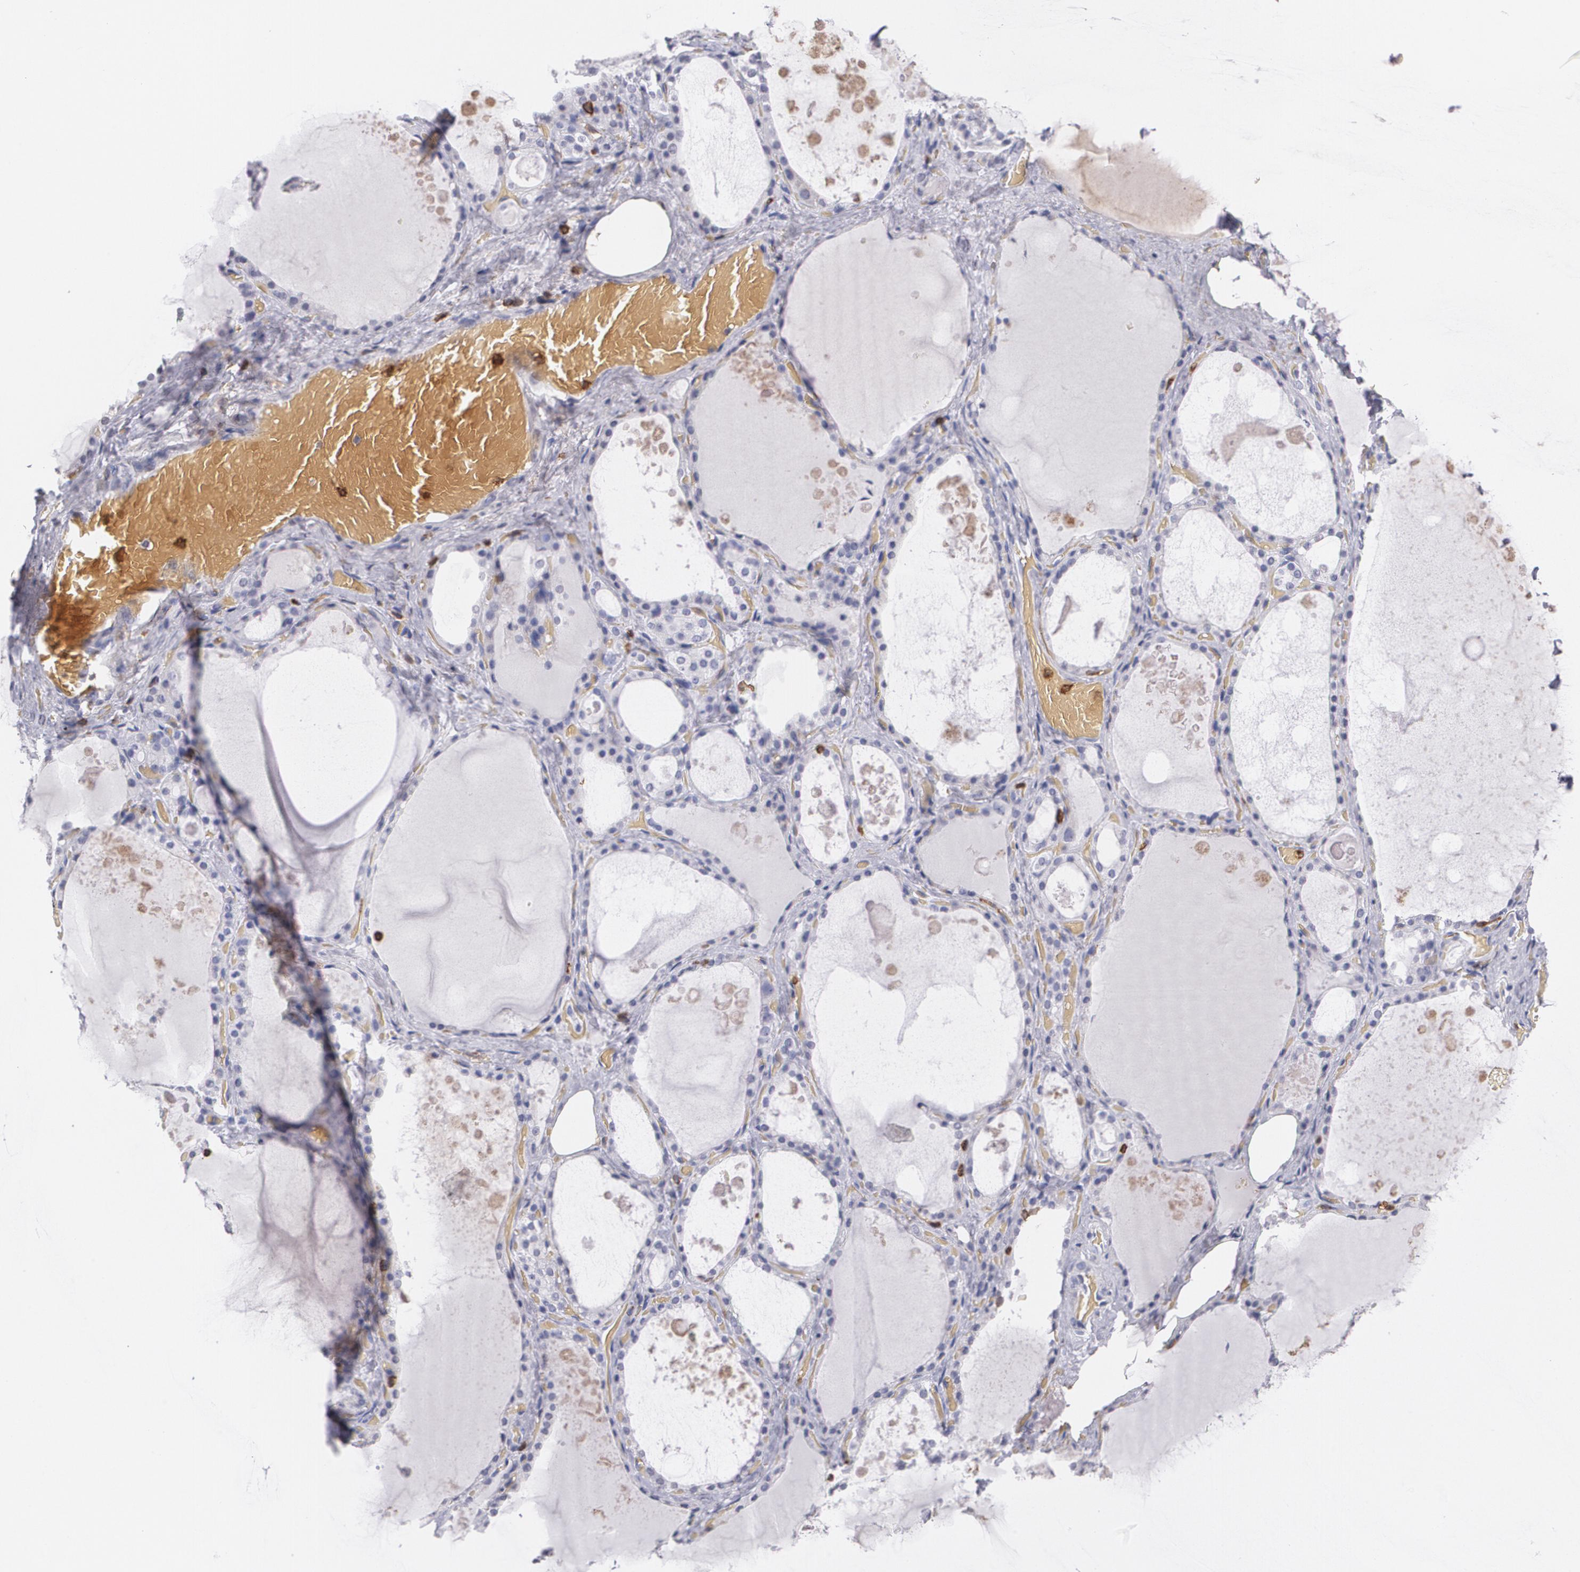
{"staining": {"intensity": "negative", "quantity": "none", "location": "none"}, "tissue": "thyroid gland", "cell_type": "Glandular cells", "image_type": "normal", "snomed": [{"axis": "morphology", "description": "Normal tissue, NOS"}, {"axis": "topography", "description": "Thyroid gland"}], "caption": "Immunohistochemical staining of benign thyroid gland shows no significant staining in glandular cells.", "gene": "PTPRC", "patient": {"sex": "male", "age": 61}}